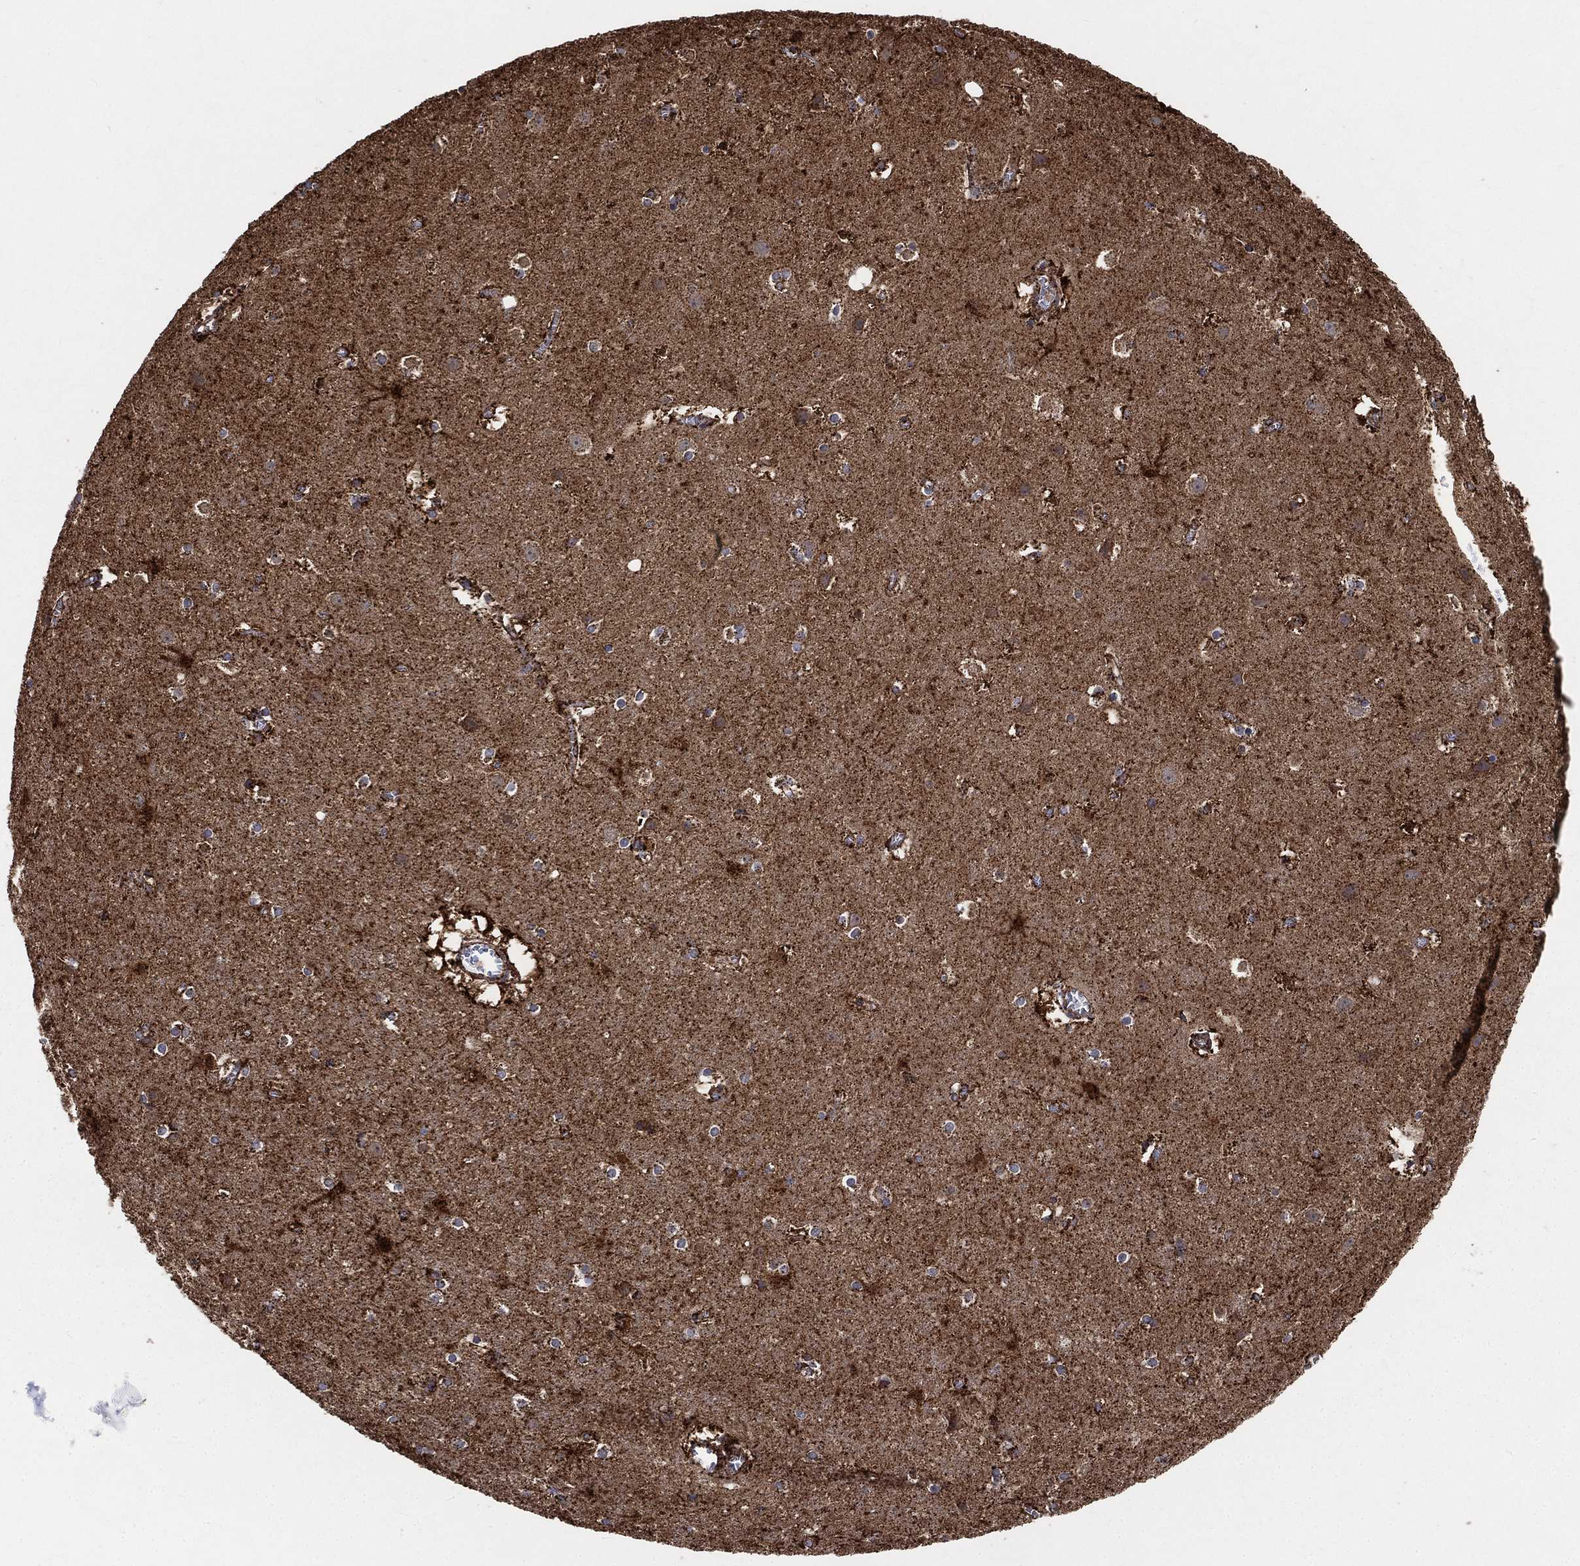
{"staining": {"intensity": "strong", "quantity": ">75%", "location": "cytoplasmic/membranous"}, "tissue": "cerebral cortex", "cell_type": "Endothelial cells", "image_type": "normal", "snomed": [{"axis": "morphology", "description": "Normal tissue, NOS"}, {"axis": "topography", "description": "Cerebral cortex"}], "caption": "Protein staining of normal cerebral cortex demonstrates strong cytoplasmic/membranous positivity in about >75% of endothelial cells.", "gene": "SLC38A7", "patient": {"sex": "male", "age": 59}}